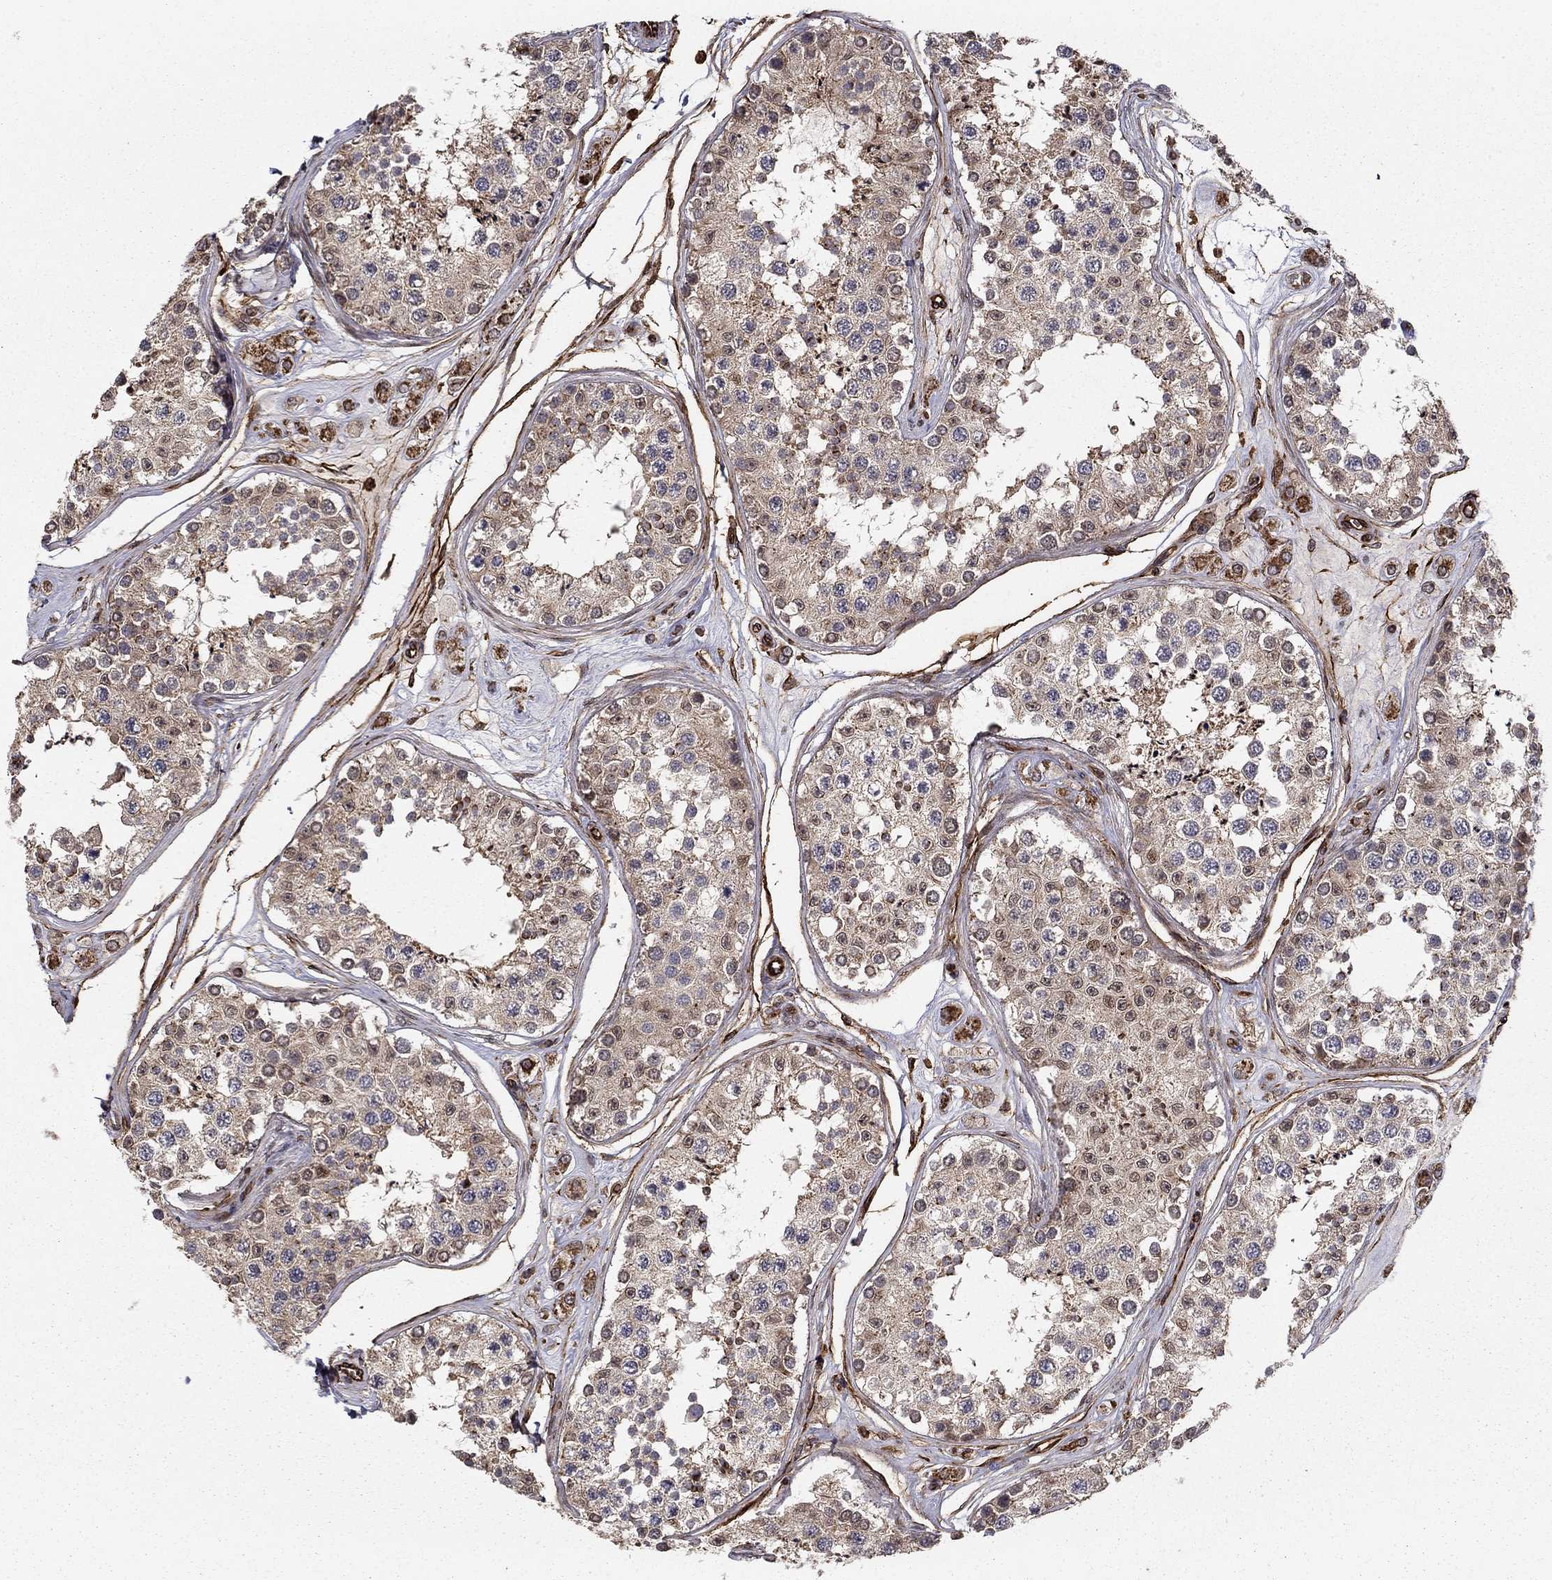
{"staining": {"intensity": "strong", "quantity": "<25%", "location": "cytoplasmic/membranous,nuclear"}, "tissue": "testis", "cell_type": "Cells in seminiferous ducts", "image_type": "normal", "snomed": [{"axis": "morphology", "description": "Normal tissue, NOS"}, {"axis": "topography", "description": "Testis"}], "caption": "DAB (3,3'-diaminobenzidine) immunohistochemical staining of benign testis reveals strong cytoplasmic/membranous,nuclear protein positivity in about <25% of cells in seminiferous ducts. The staining was performed using DAB (3,3'-diaminobenzidine), with brown indicating positive protein expression. Nuclei are stained blue with hematoxylin.", "gene": "ADM", "patient": {"sex": "male", "age": 25}}